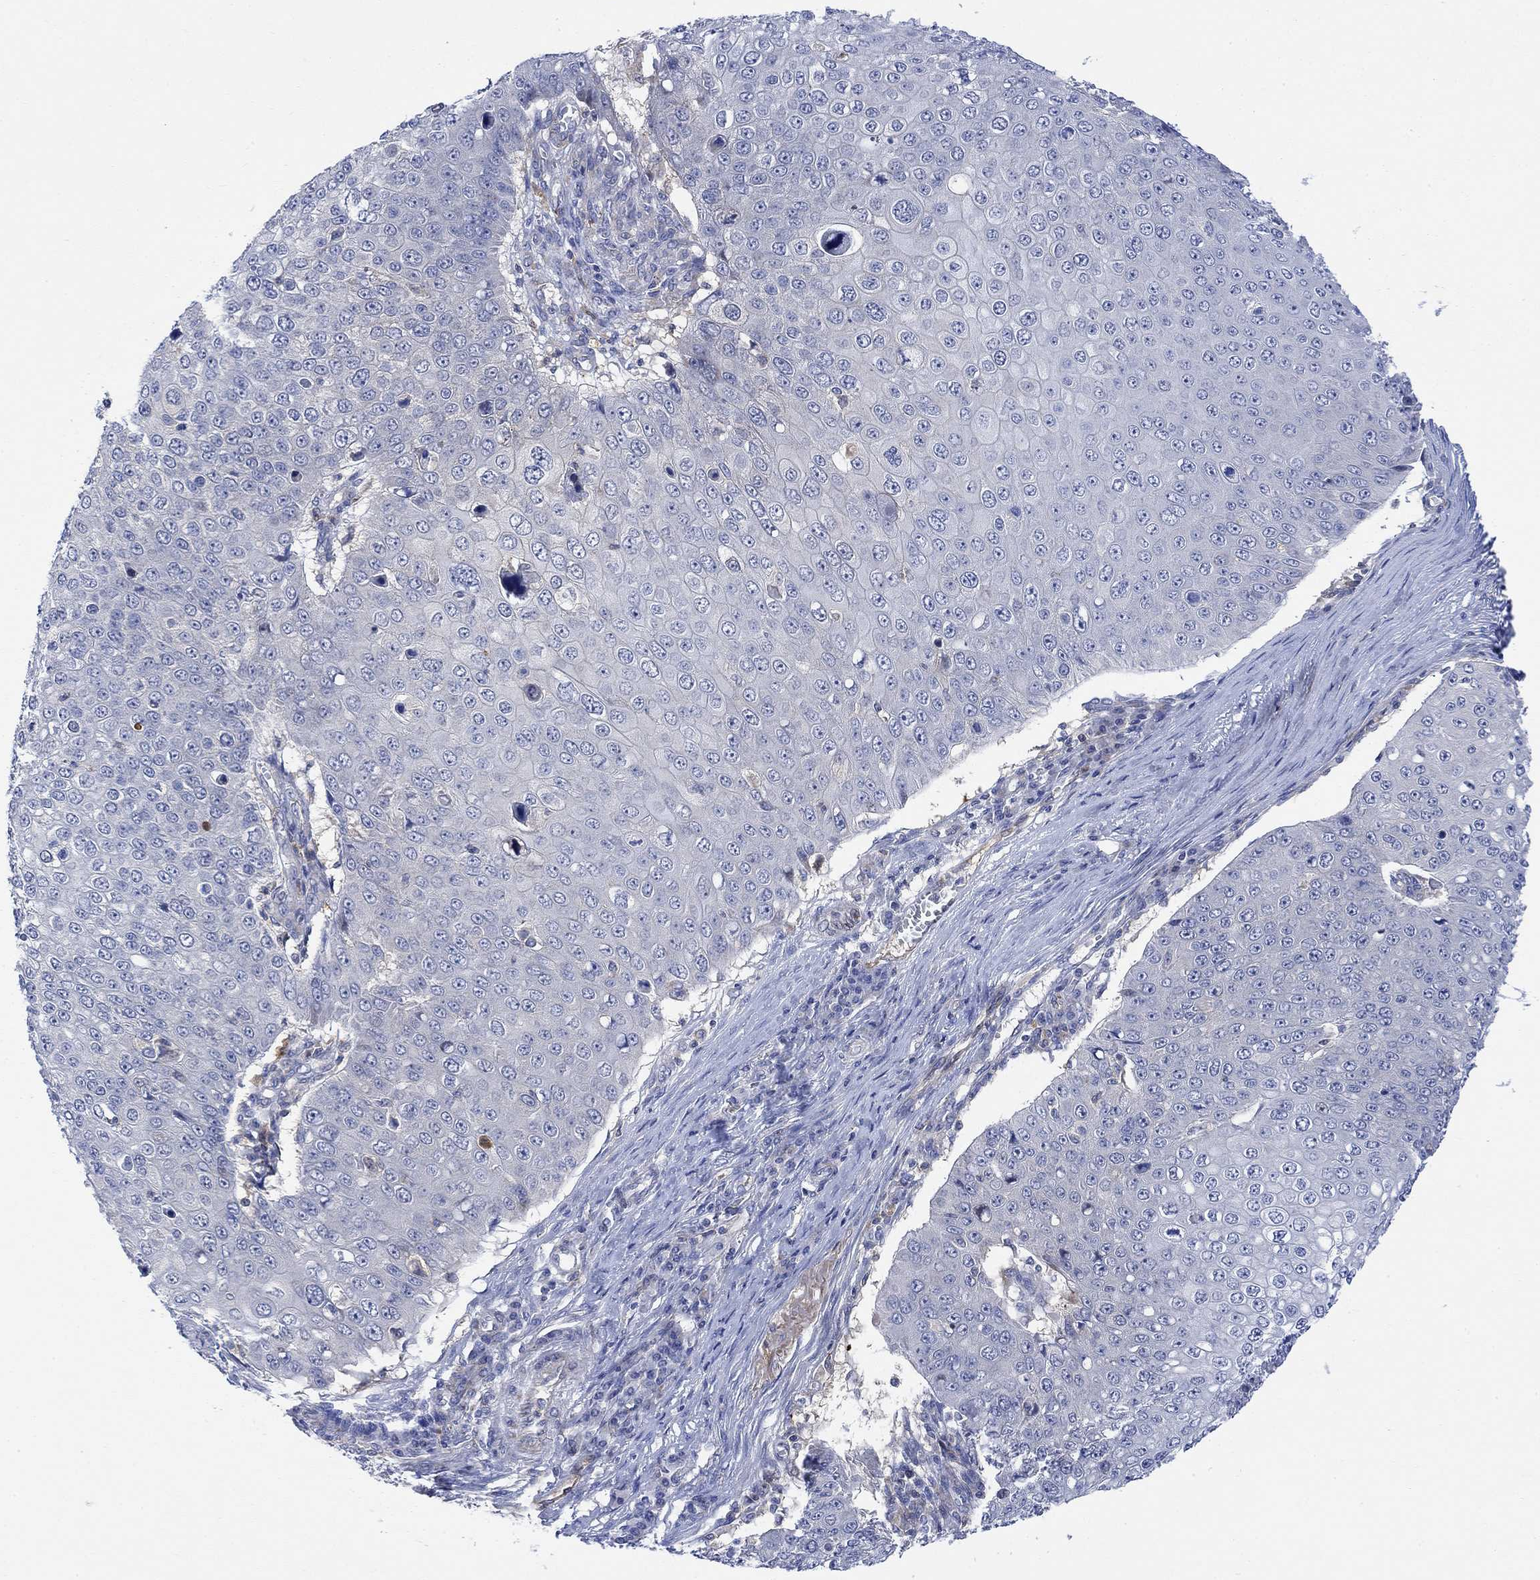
{"staining": {"intensity": "negative", "quantity": "none", "location": "none"}, "tissue": "skin cancer", "cell_type": "Tumor cells", "image_type": "cancer", "snomed": [{"axis": "morphology", "description": "Squamous cell carcinoma, NOS"}, {"axis": "topography", "description": "Skin"}], "caption": "Immunohistochemical staining of squamous cell carcinoma (skin) shows no significant expression in tumor cells. (Immunohistochemistry, brightfield microscopy, high magnification).", "gene": "ARSK", "patient": {"sex": "male", "age": 71}}